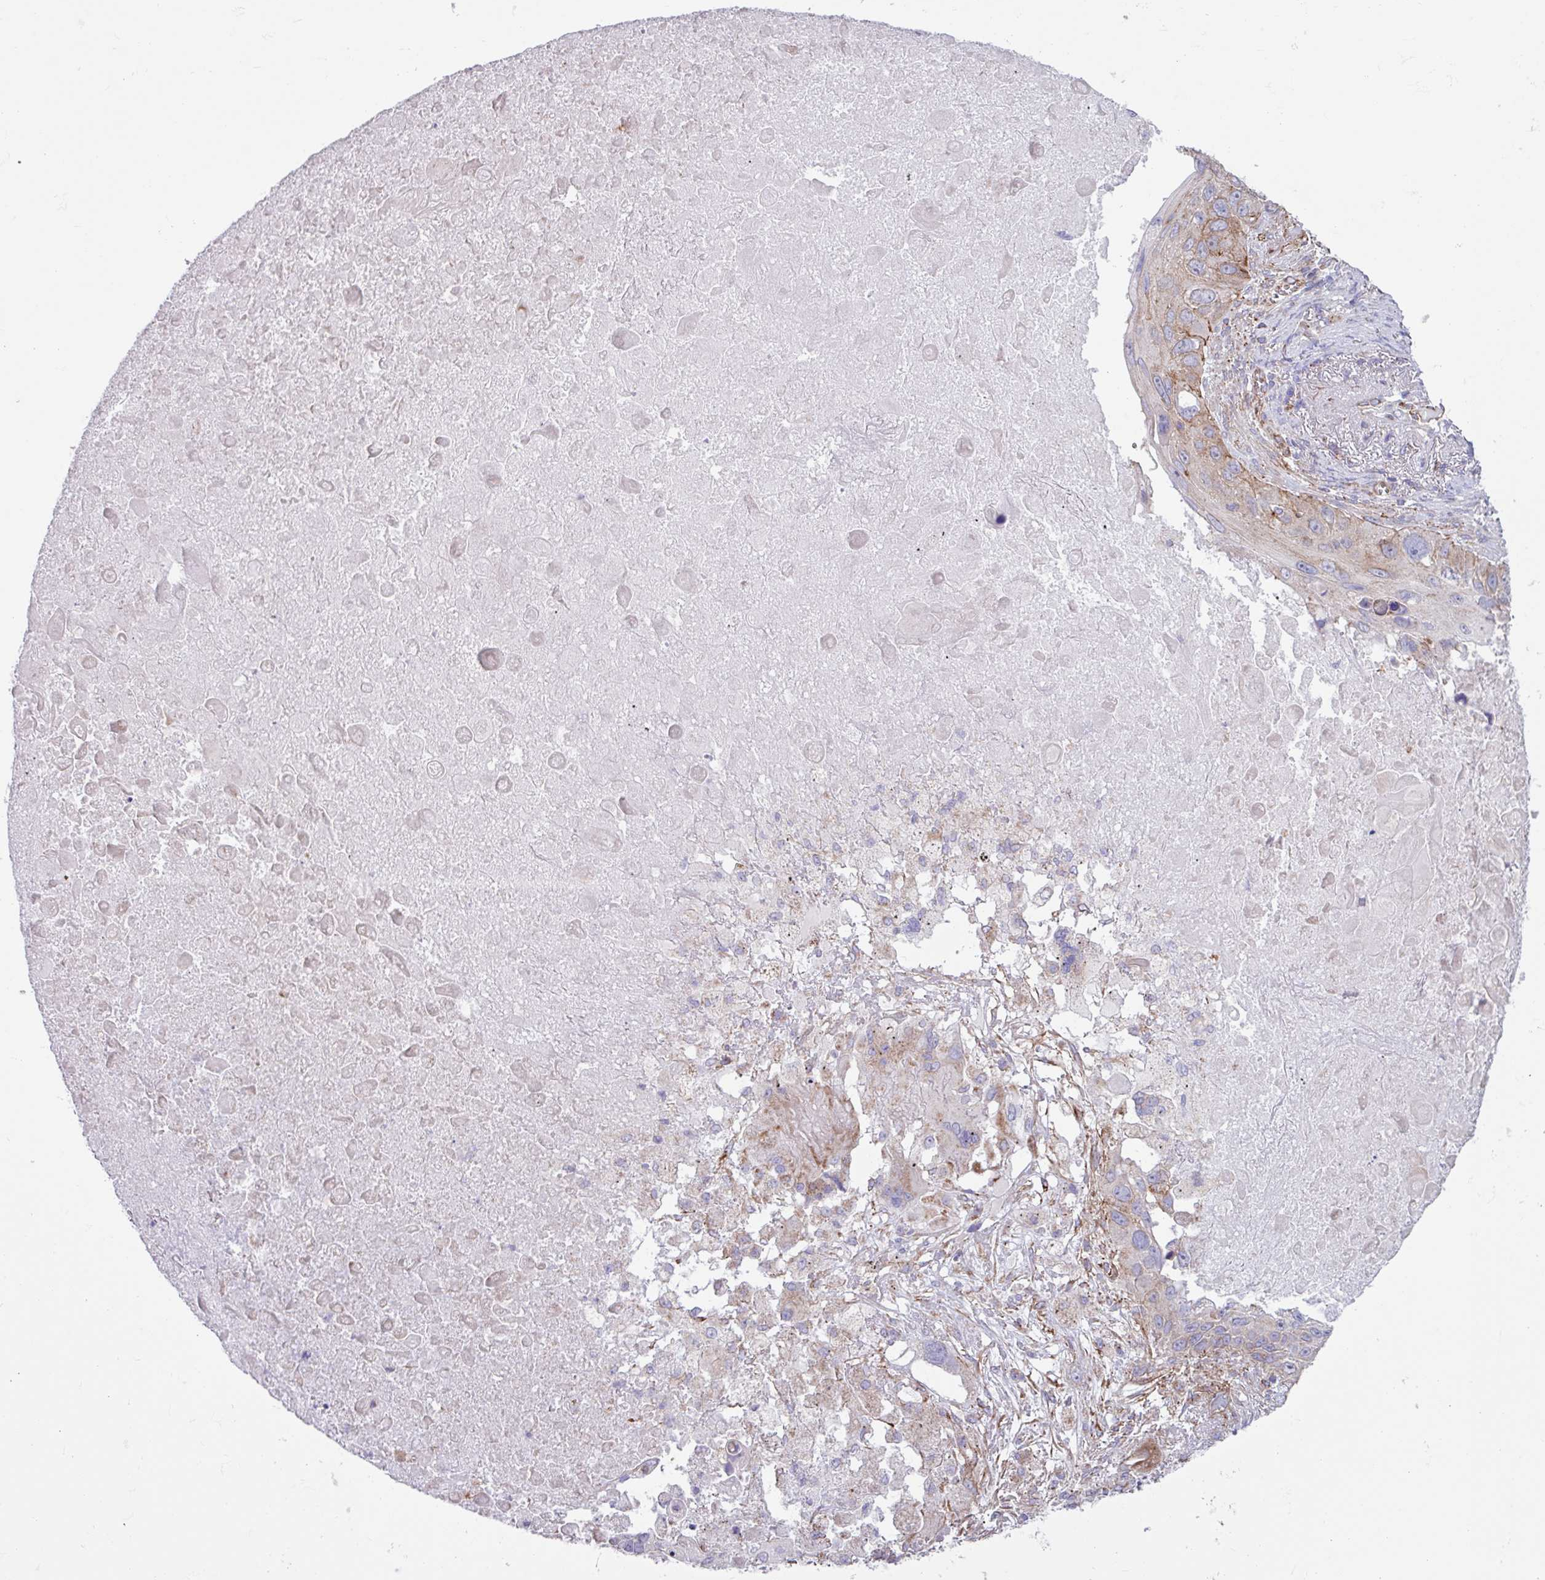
{"staining": {"intensity": "weak", "quantity": "<25%", "location": "cytoplasmic/membranous"}, "tissue": "lung cancer", "cell_type": "Tumor cells", "image_type": "cancer", "snomed": [{"axis": "morphology", "description": "Squamous cell carcinoma, NOS"}, {"axis": "topography", "description": "Lung"}], "caption": "Tumor cells show no significant protein positivity in lung squamous cell carcinoma. (DAB immunohistochemistry, high magnification).", "gene": "OTULIN", "patient": {"sex": "male", "age": 66}}